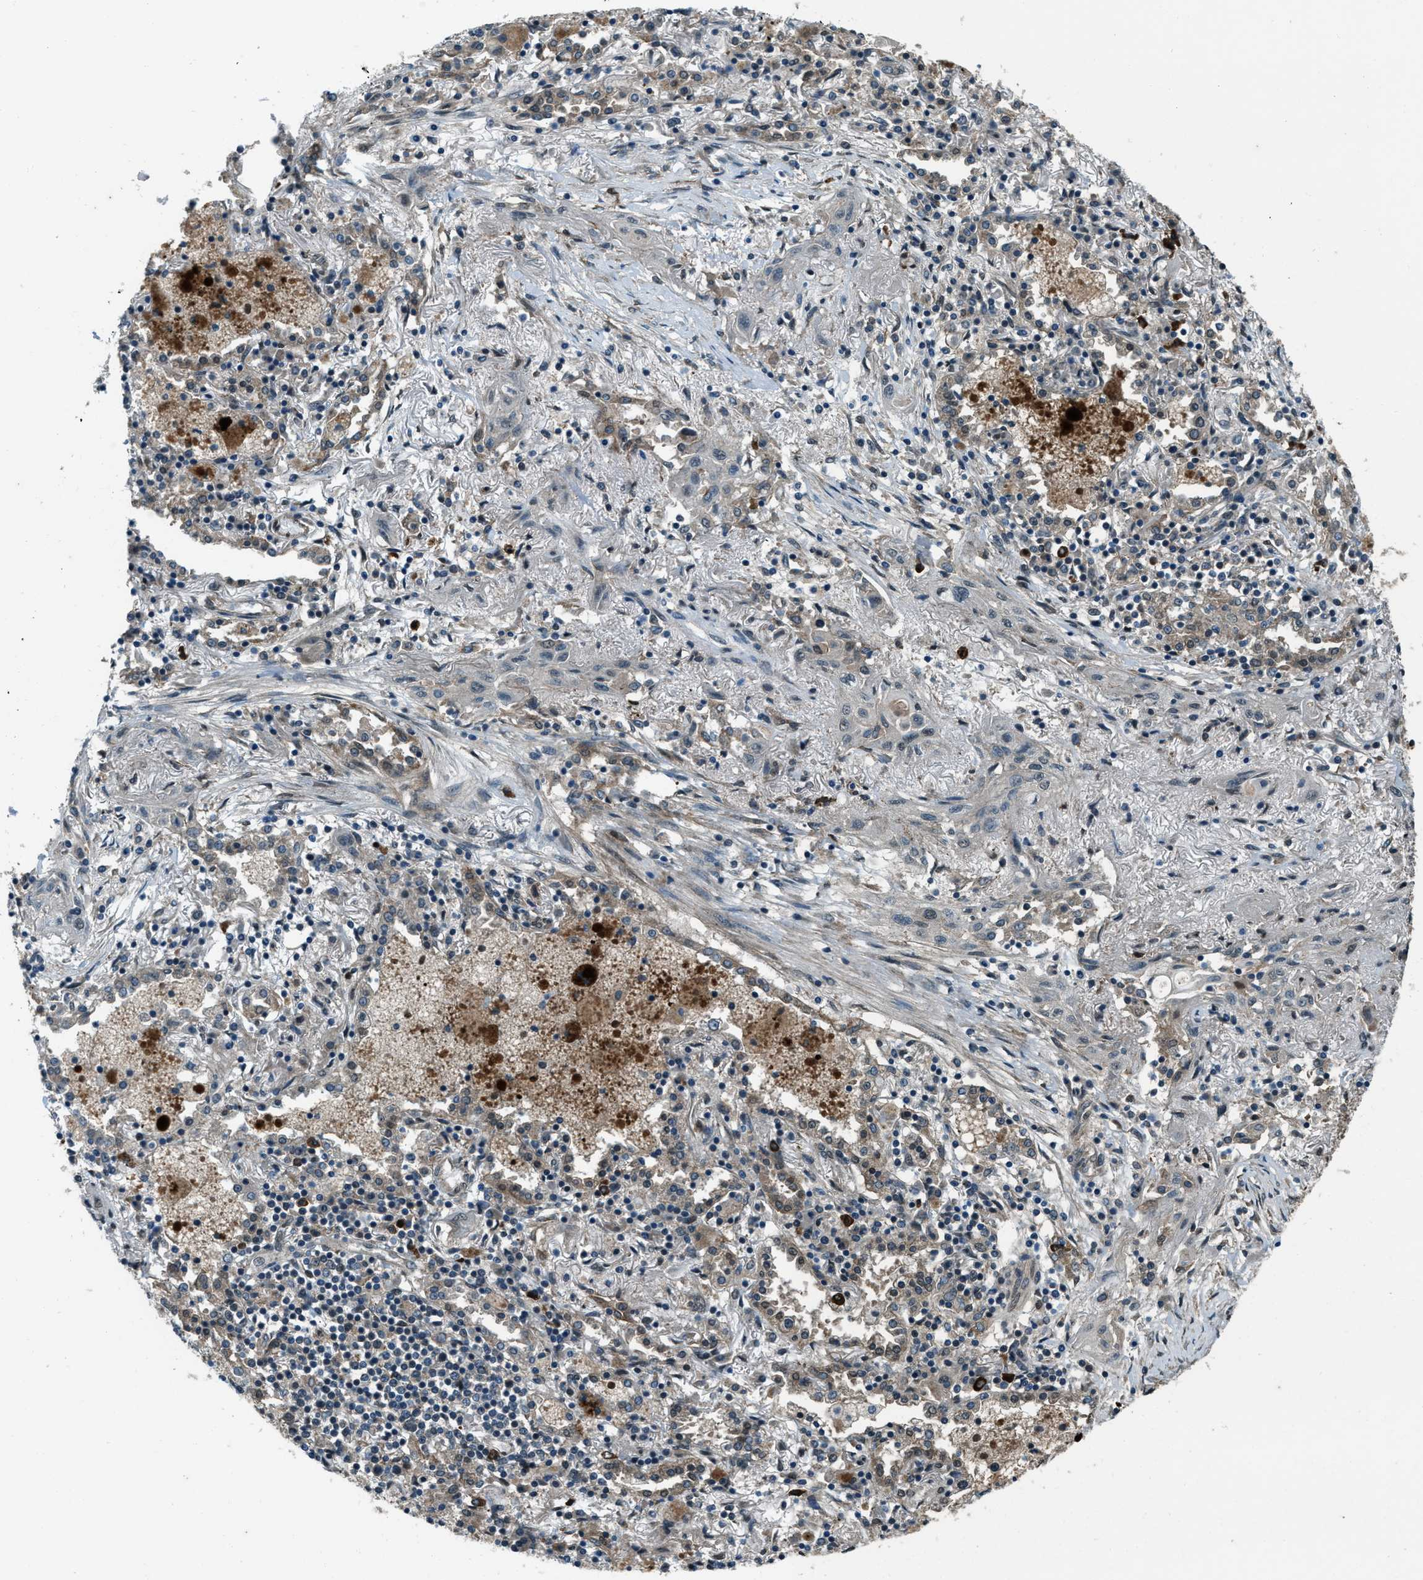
{"staining": {"intensity": "weak", "quantity": "<25%", "location": "cytoplasmic/membranous"}, "tissue": "lung cancer", "cell_type": "Tumor cells", "image_type": "cancer", "snomed": [{"axis": "morphology", "description": "Squamous cell carcinoma, NOS"}, {"axis": "topography", "description": "Lung"}], "caption": "The image shows no significant expression in tumor cells of lung cancer. The staining was performed using DAB (3,3'-diaminobenzidine) to visualize the protein expression in brown, while the nuclei were stained in blue with hematoxylin (Magnification: 20x).", "gene": "SVIL", "patient": {"sex": "female", "age": 47}}